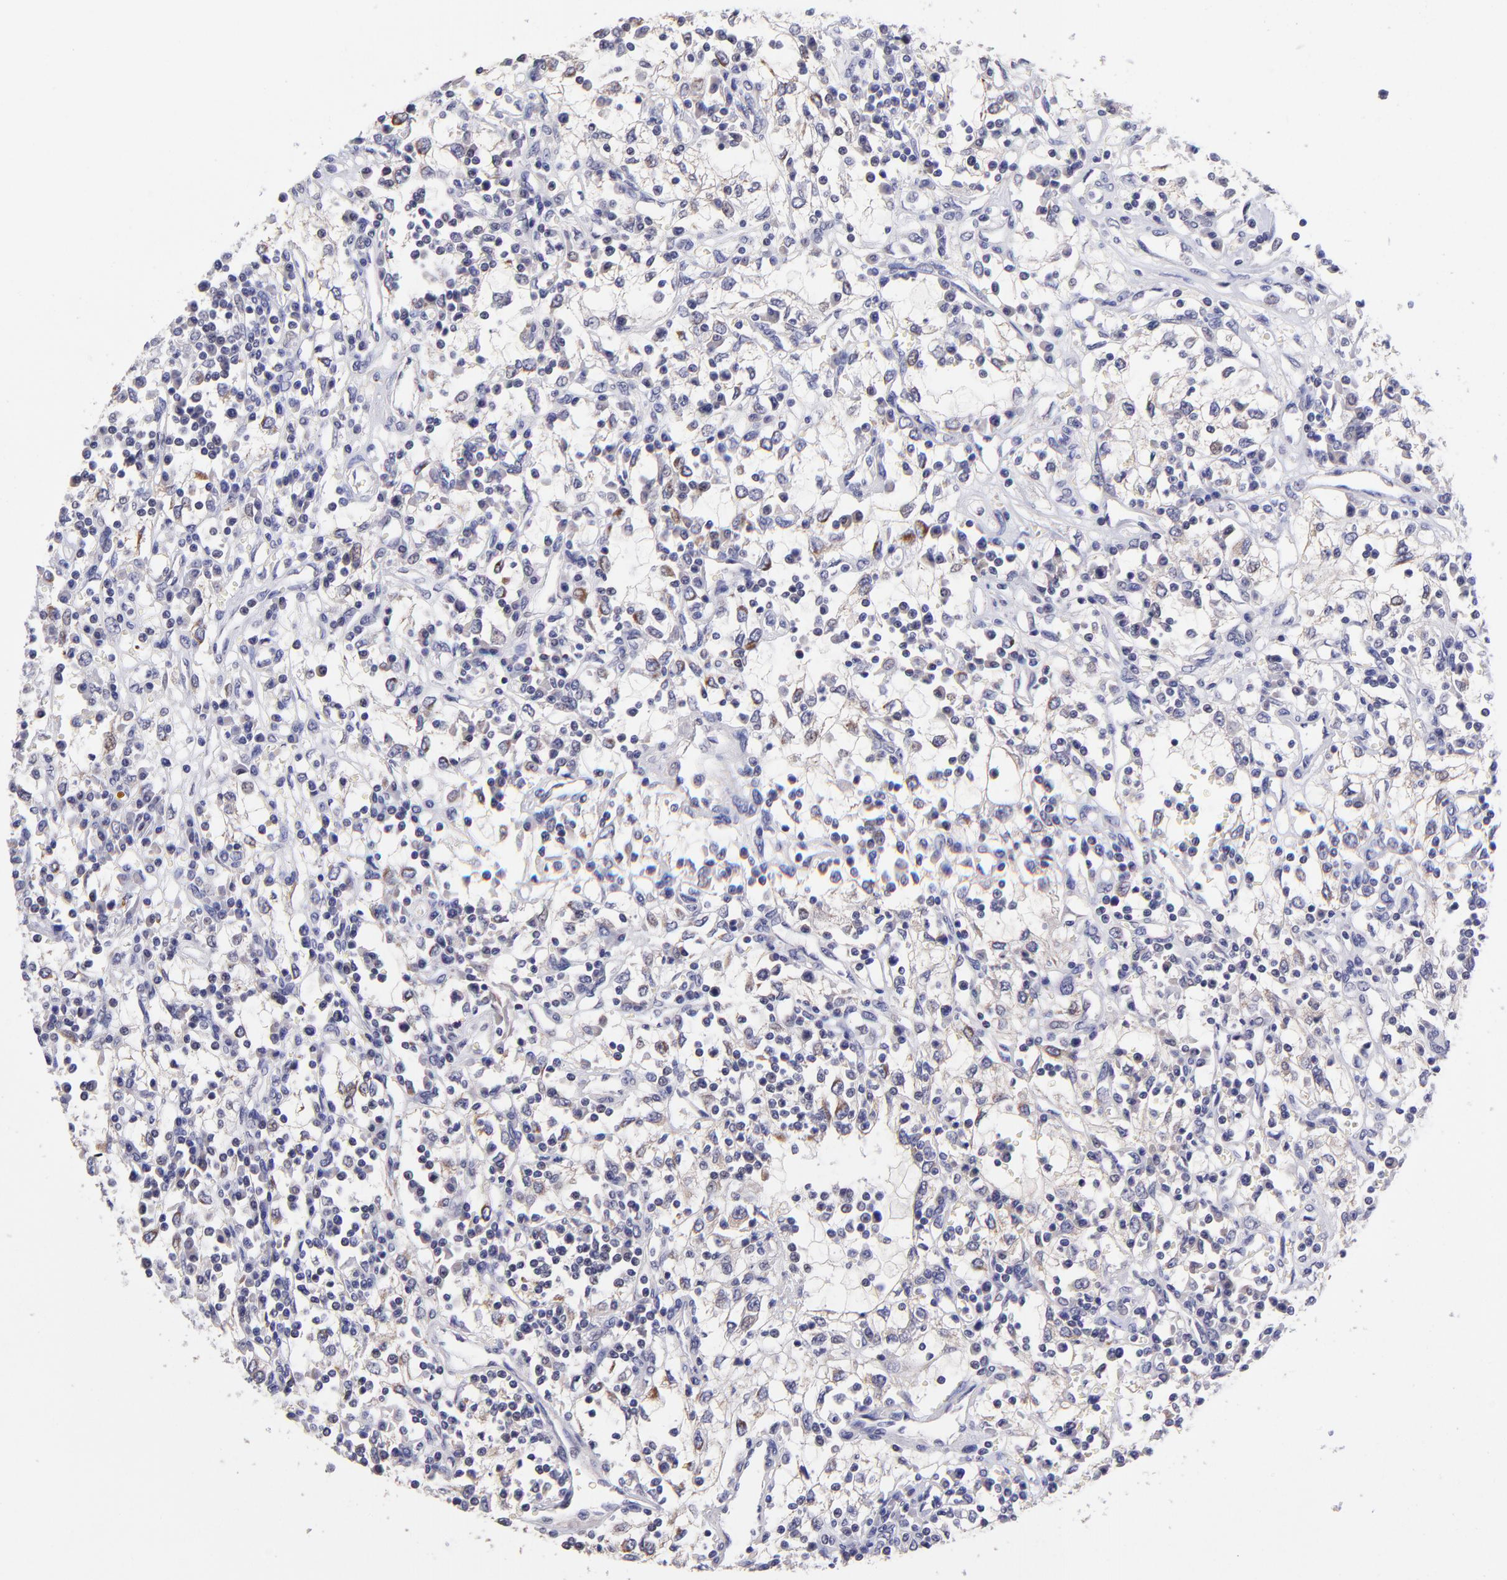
{"staining": {"intensity": "weak", "quantity": "<25%", "location": "cytoplasmic/membranous"}, "tissue": "renal cancer", "cell_type": "Tumor cells", "image_type": "cancer", "snomed": [{"axis": "morphology", "description": "Adenocarcinoma, NOS"}, {"axis": "topography", "description": "Kidney"}], "caption": "The IHC photomicrograph has no significant expression in tumor cells of adenocarcinoma (renal) tissue.", "gene": "NSF", "patient": {"sex": "male", "age": 82}}